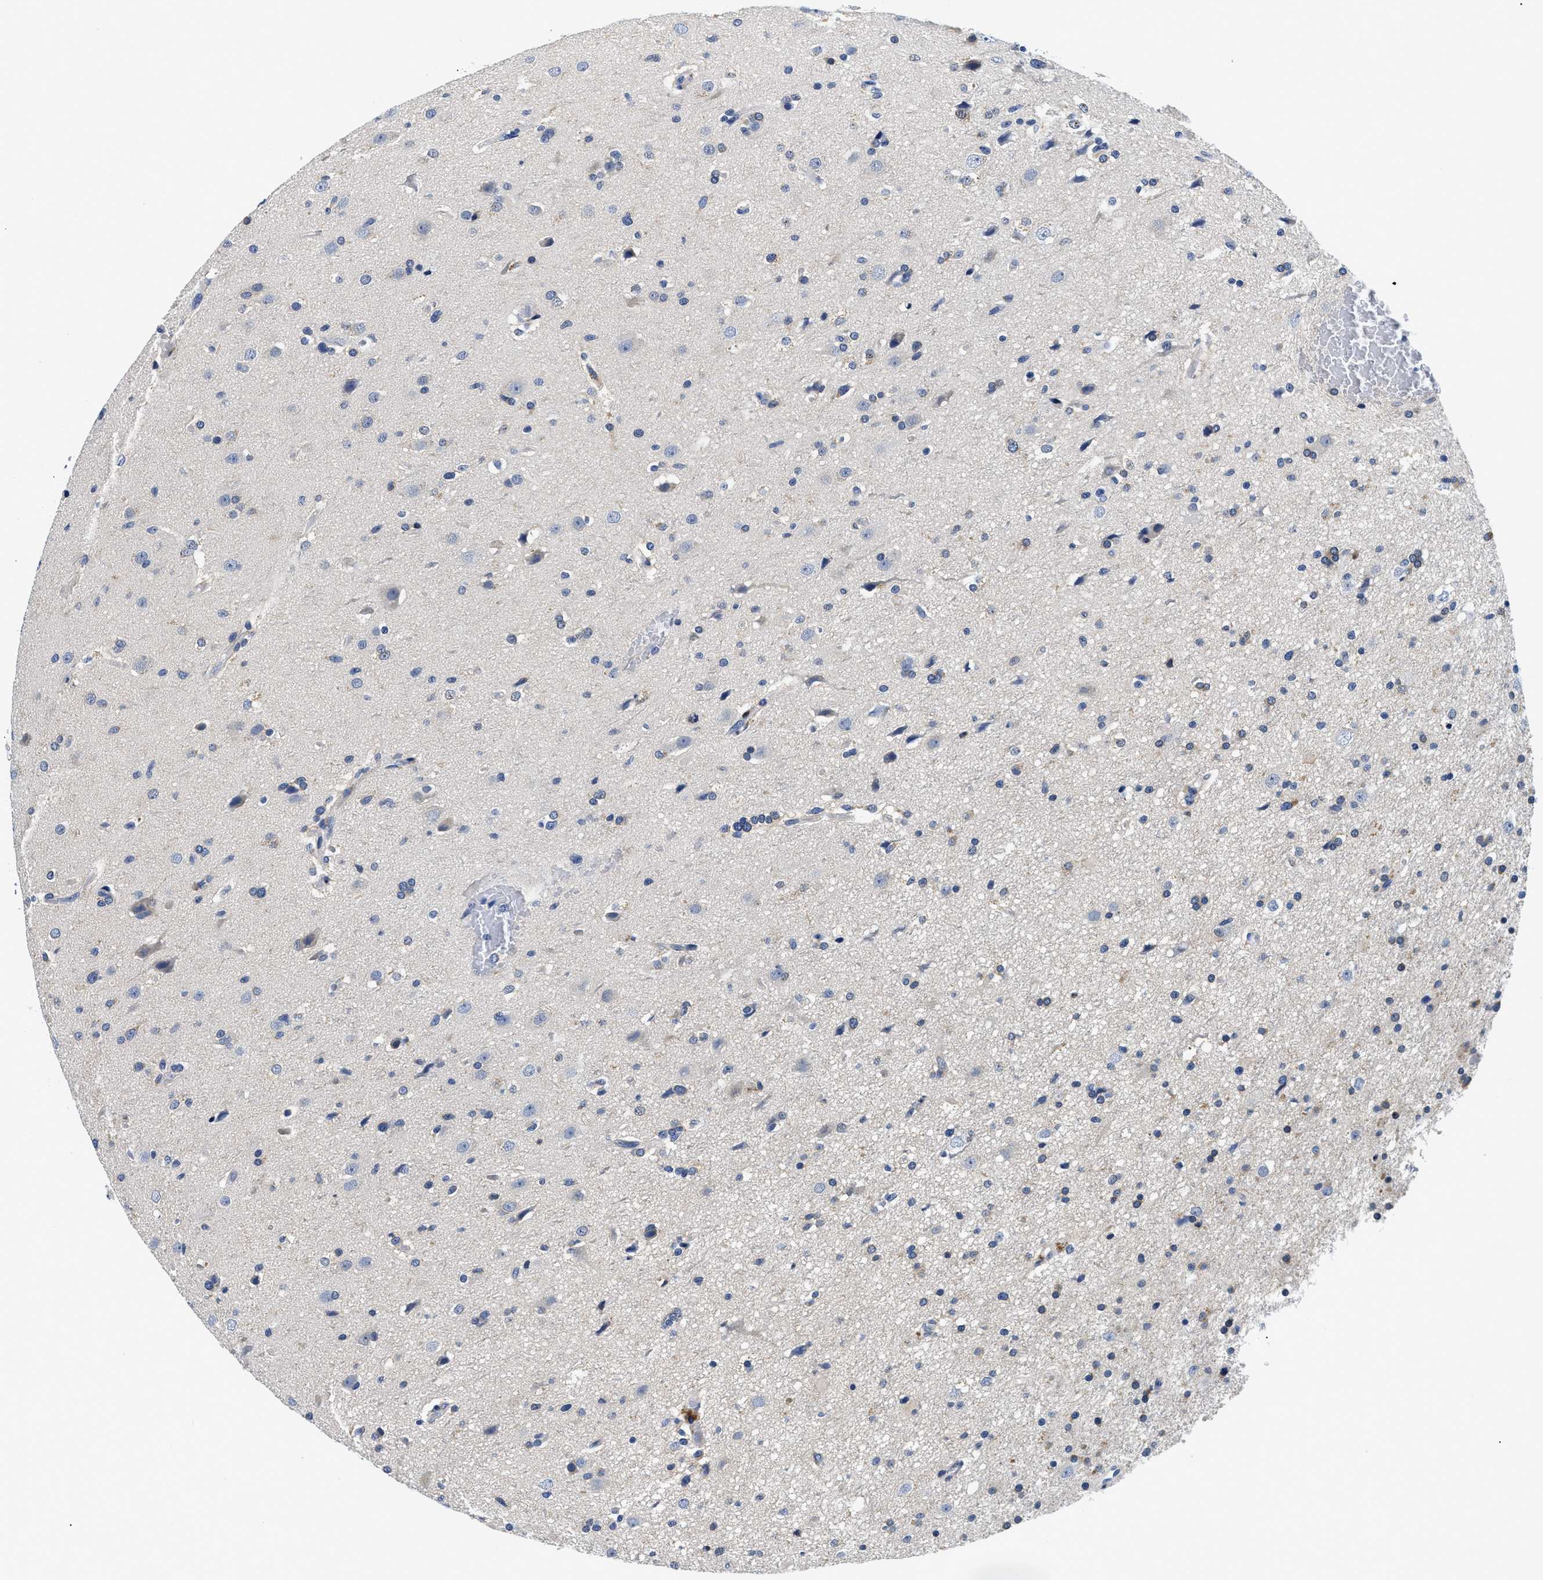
{"staining": {"intensity": "weak", "quantity": "<25%", "location": "cytoplasmic/membranous"}, "tissue": "glioma", "cell_type": "Tumor cells", "image_type": "cancer", "snomed": [{"axis": "morphology", "description": "Glioma, malignant, High grade"}, {"axis": "topography", "description": "Brain"}], "caption": "There is no significant staining in tumor cells of glioma.", "gene": "MEA1", "patient": {"sex": "male", "age": 33}}